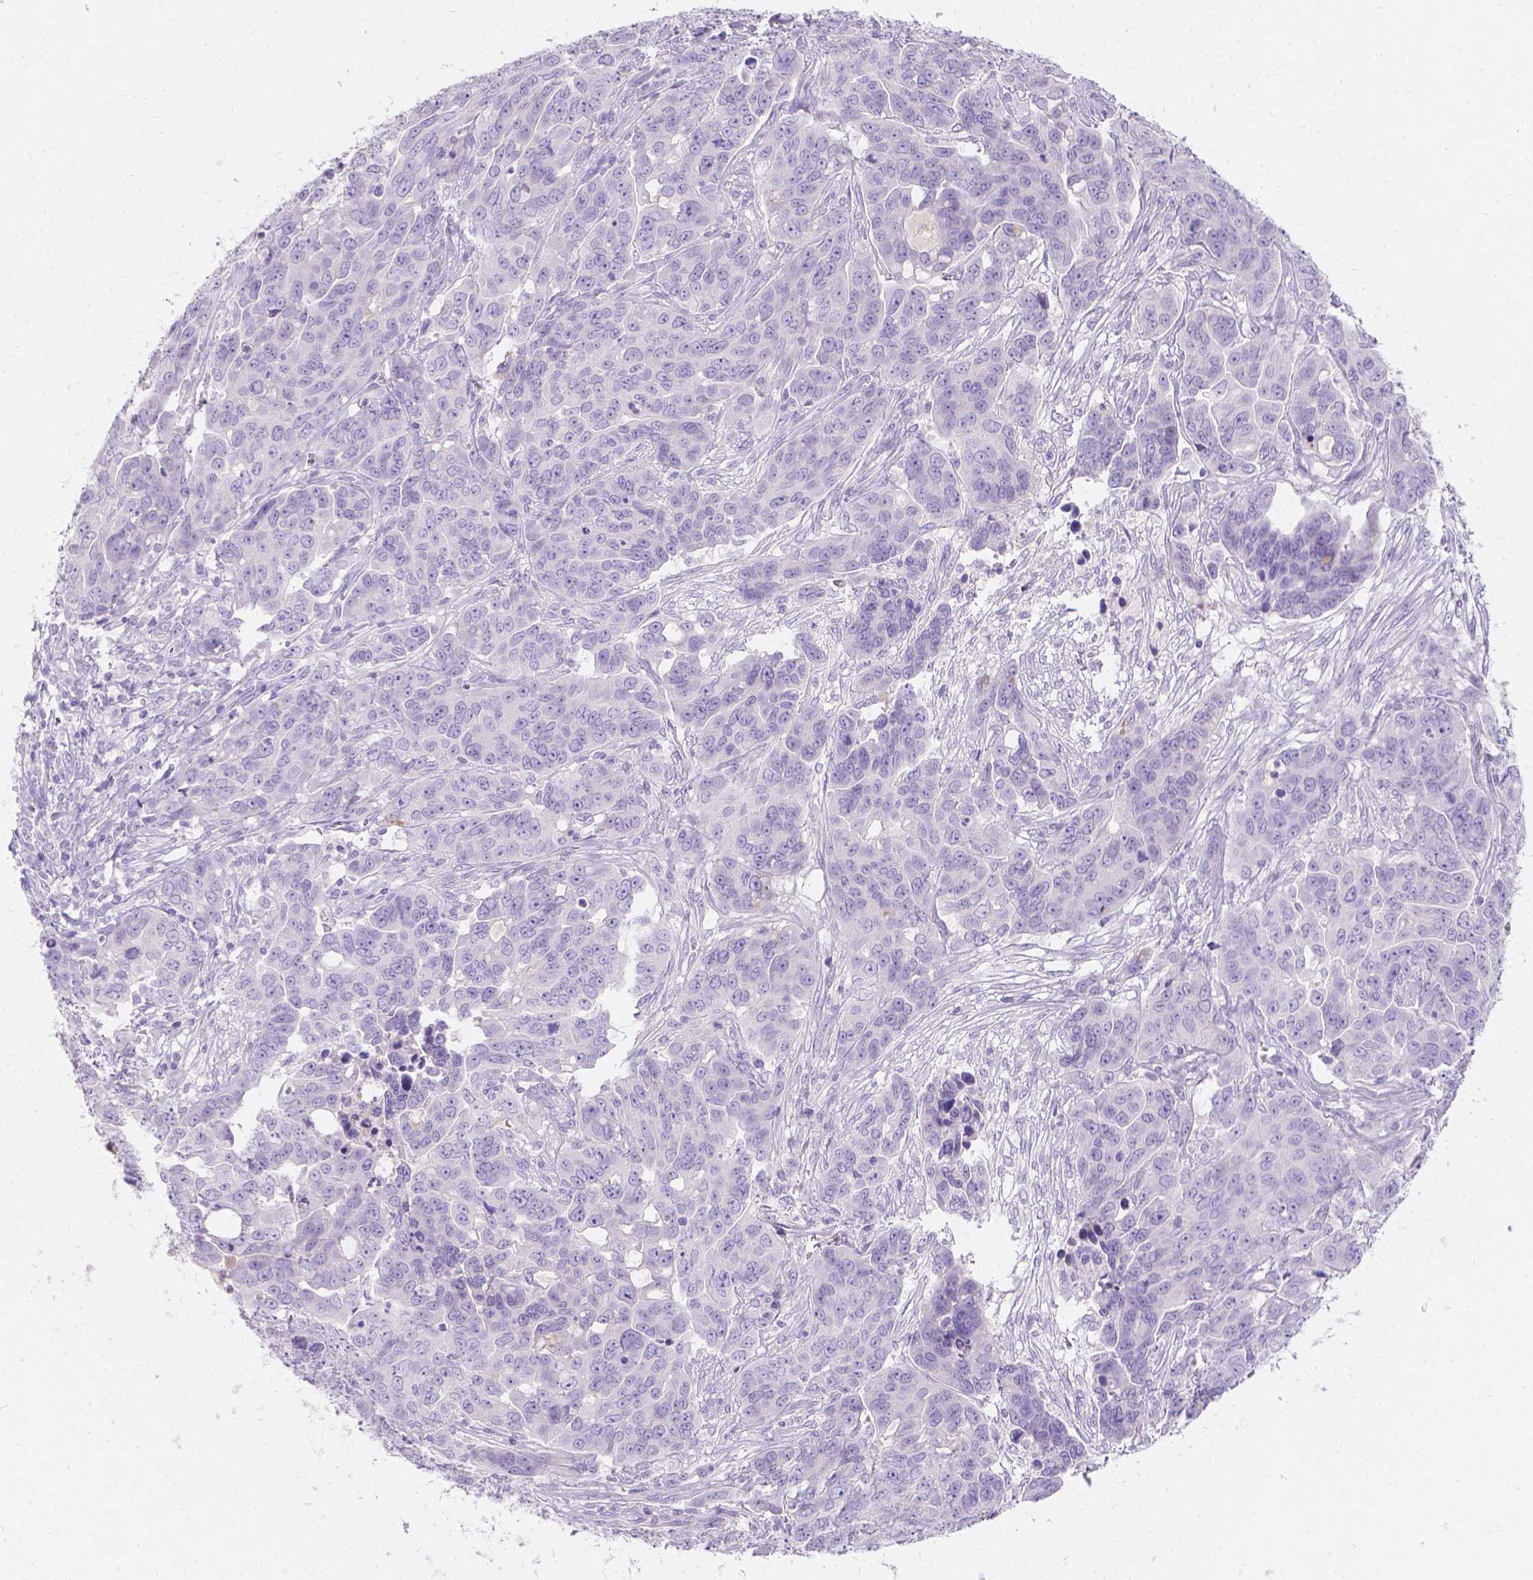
{"staining": {"intensity": "negative", "quantity": "none", "location": "none"}, "tissue": "ovarian cancer", "cell_type": "Tumor cells", "image_type": "cancer", "snomed": [{"axis": "morphology", "description": "Carcinoma, endometroid"}, {"axis": "topography", "description": "Ovary"}], "caption": "A photomicrograph of human ovarian endometroid carcinoma is negative for staining in tumor cells.", "gene": "GAL3ST2", "patient": {"sex": "female", "age": 78}}